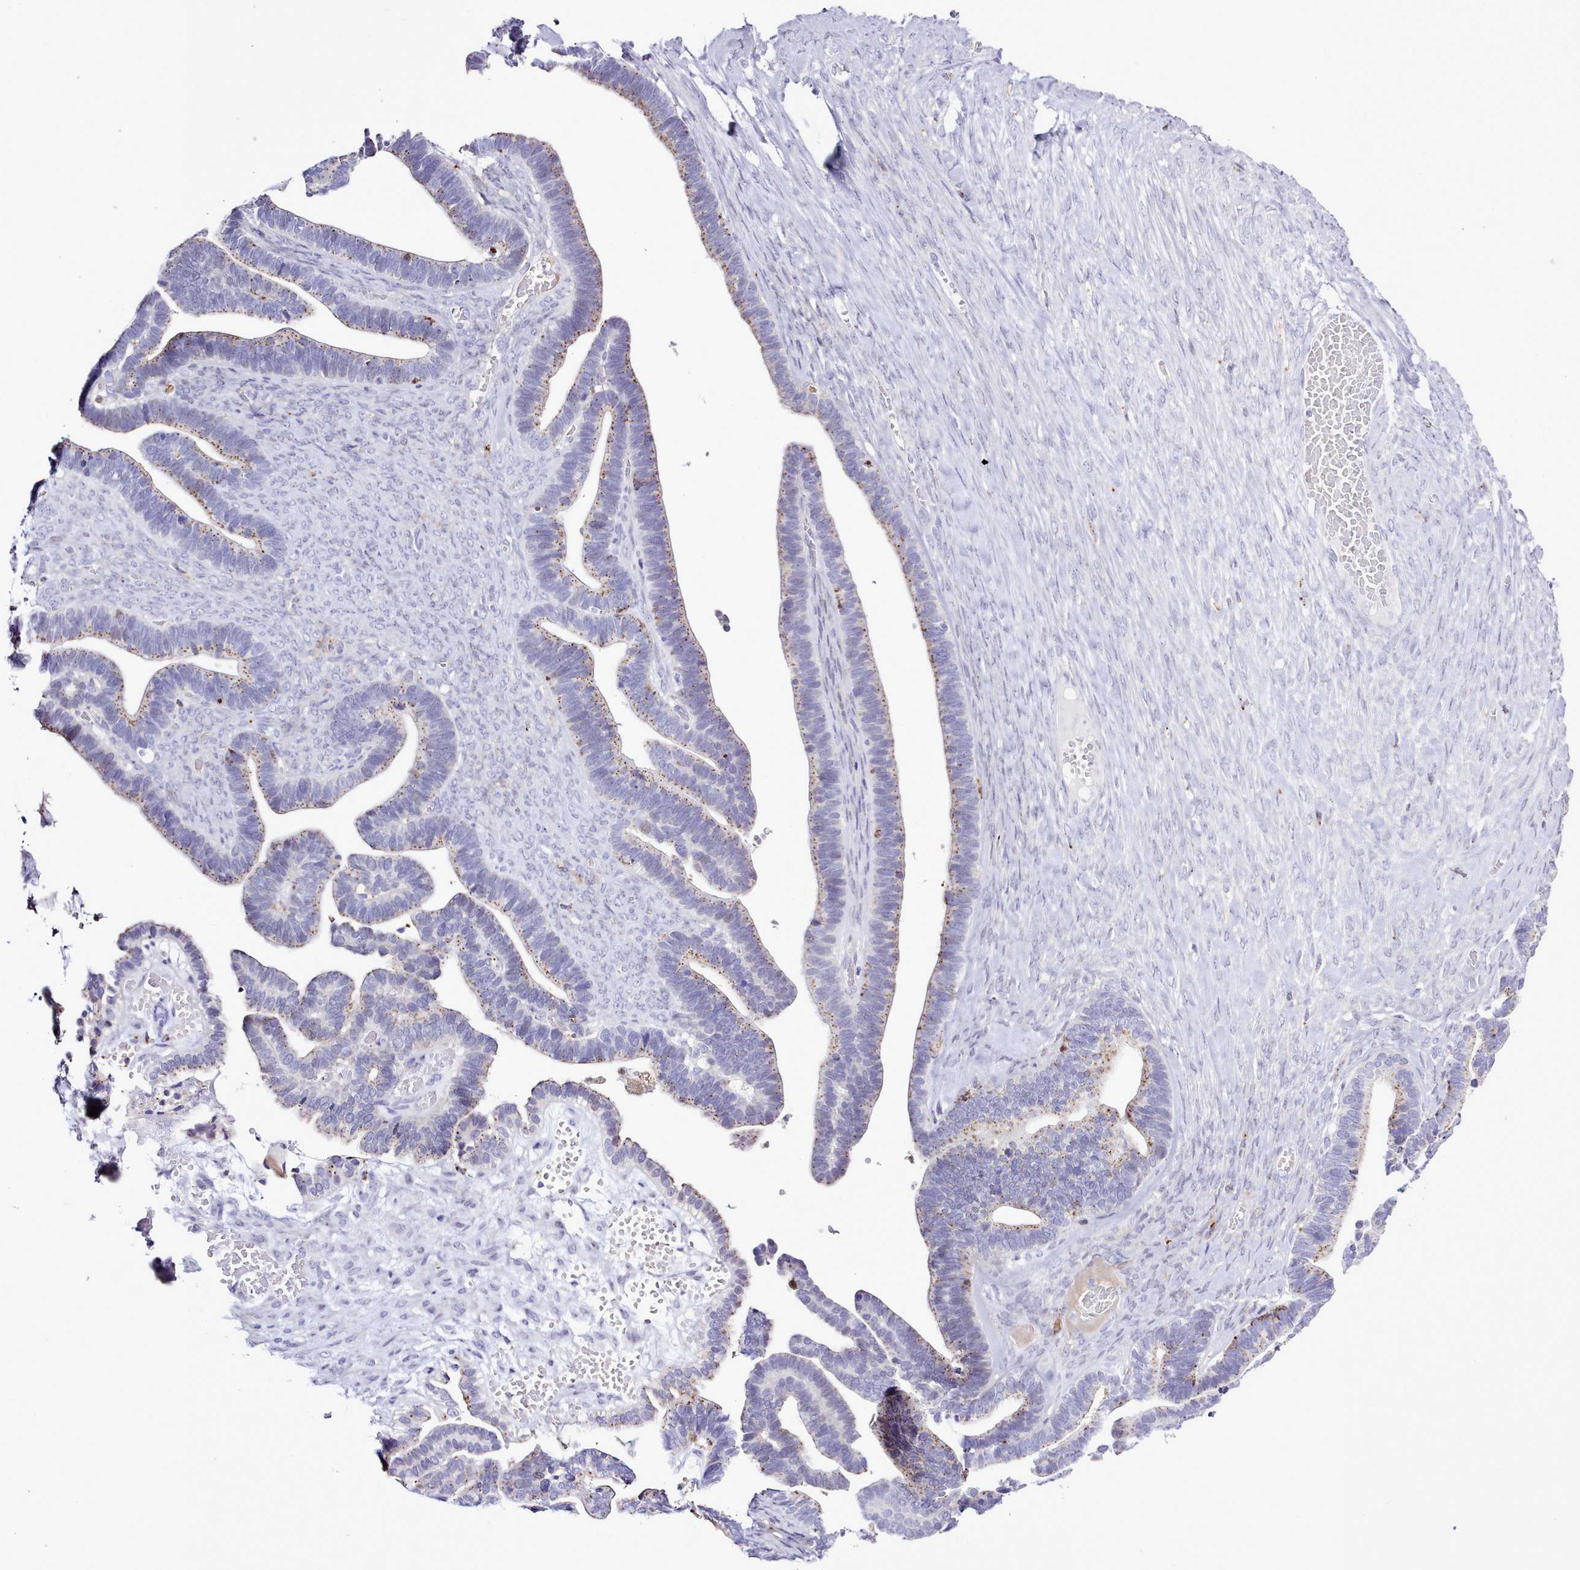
{"staining": {"intensity": "moderate", "quantity": ">75%", "location": "cytoplasmic/membranous"}, "tissue": "ovarian cancer", "cell_type": "Tumor cells", "image_type": "cancer", "snomed": [{"axis": "morphology", "description": "Cystadenocarcinoma, serous, NOS"}, {"axis": "topography", "description": "Ovary"}], "caption": "The photomicrograph exhibits a brown stain indicating the presence of a protein in the cytoplasmic/membranous of tumor cells in ovarian cancer (serous cystadenocarcinoma).", "gene": "SRD5A1", "patient": {"sex": "female", "age": 56}}